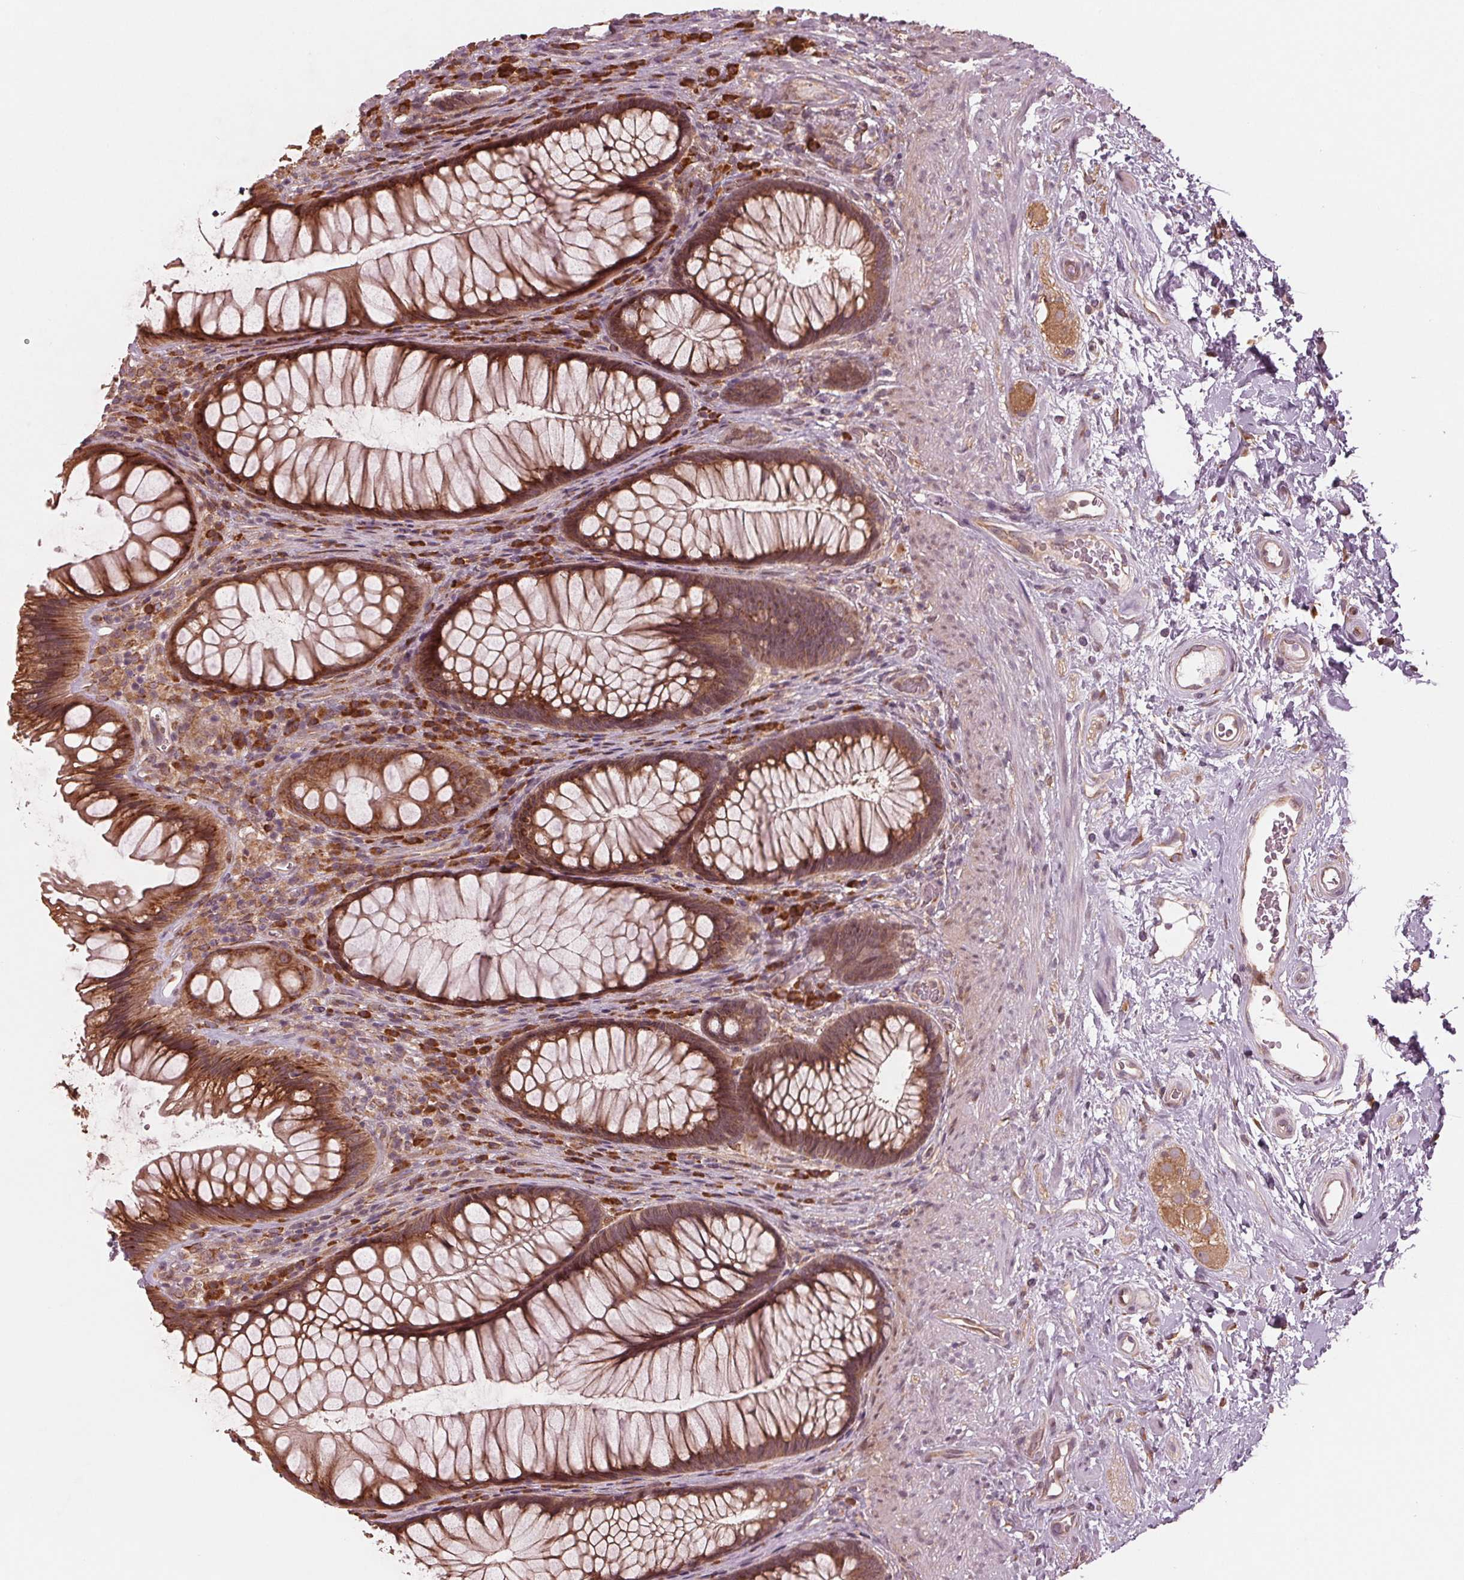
{"staining": {"intensity": "moderate", "quantity": ">75%", "location": "cytoplasmic/membranous"}, "tissue": "rectum", "cell_type": "Glandular cells", "image_type": "normal", "snomed": [{"axis": "morphology", "description": "Normal tissue, NOS"}, {"axis": "topography", "description": "Smooth muscle"}, {"axis": "topography", "description": "Rectum"}], "caption": "Protein staining reveals moderate cytoplasmic/membranous staining in about >75% of glandular cells in benign rectum.", "gene": "CMIP", "patient": {"sex": "male", "age": 53}}